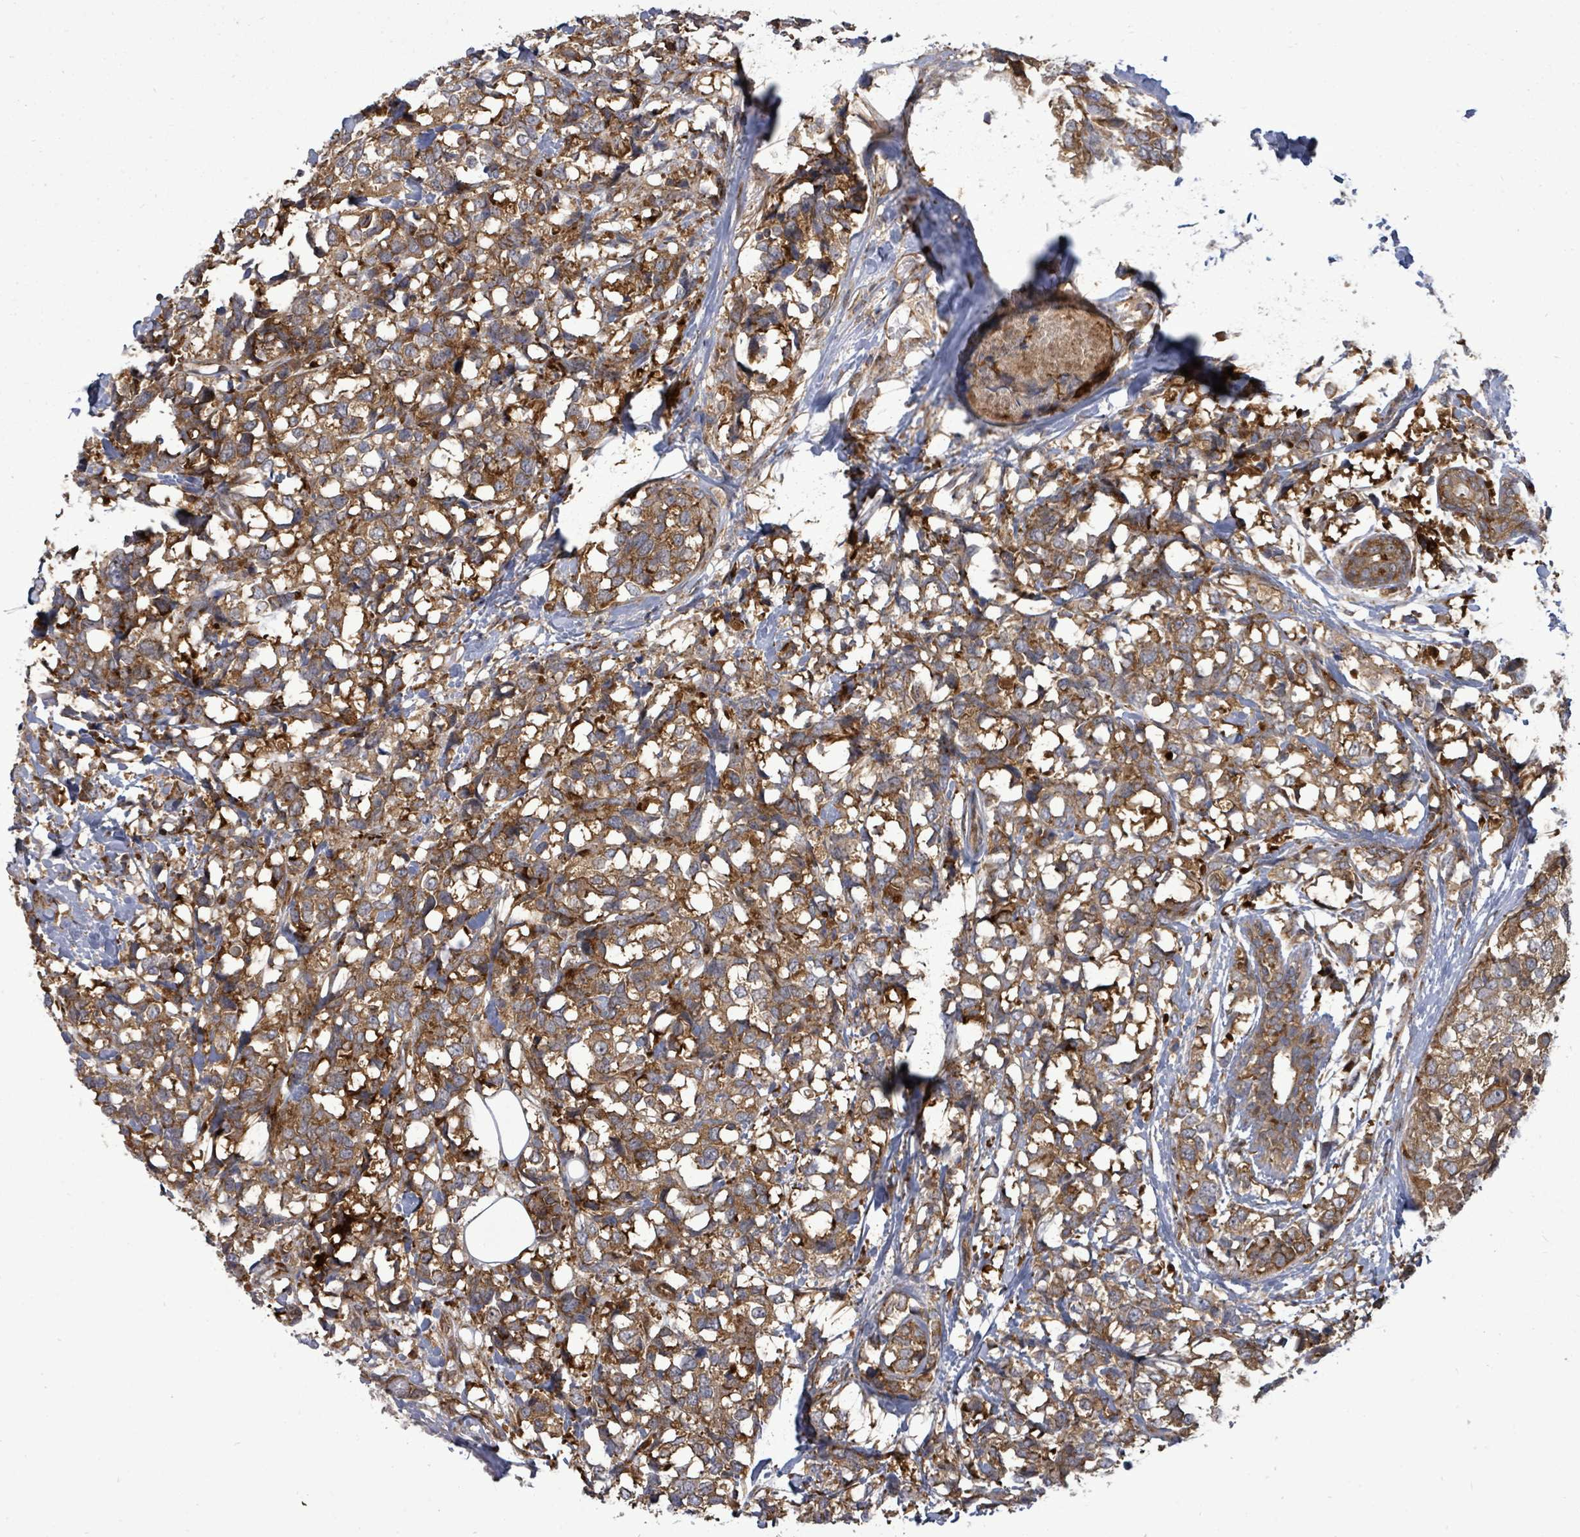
{"staining": {"intensity": "moderate", "quantity": ">75%", "location": "cytoplasmic/membranous"}, "tissue": "breast cancer", "cell_type": "Tumor cells", "image_type": "cancer", "snomed": [{"axis": "morphology", "description": "Lobular carcinoma"}, {"axis": "topography", "description": "Breast"}], "caption": "Protein staining of breast cancer (lobular carcinoma) tissue reveals moderate cytoplasmic/membranous positivity in about >75% of tumor cells.", "gene": "EIF3C", "patient": {"sex": "female", "age": 59}}